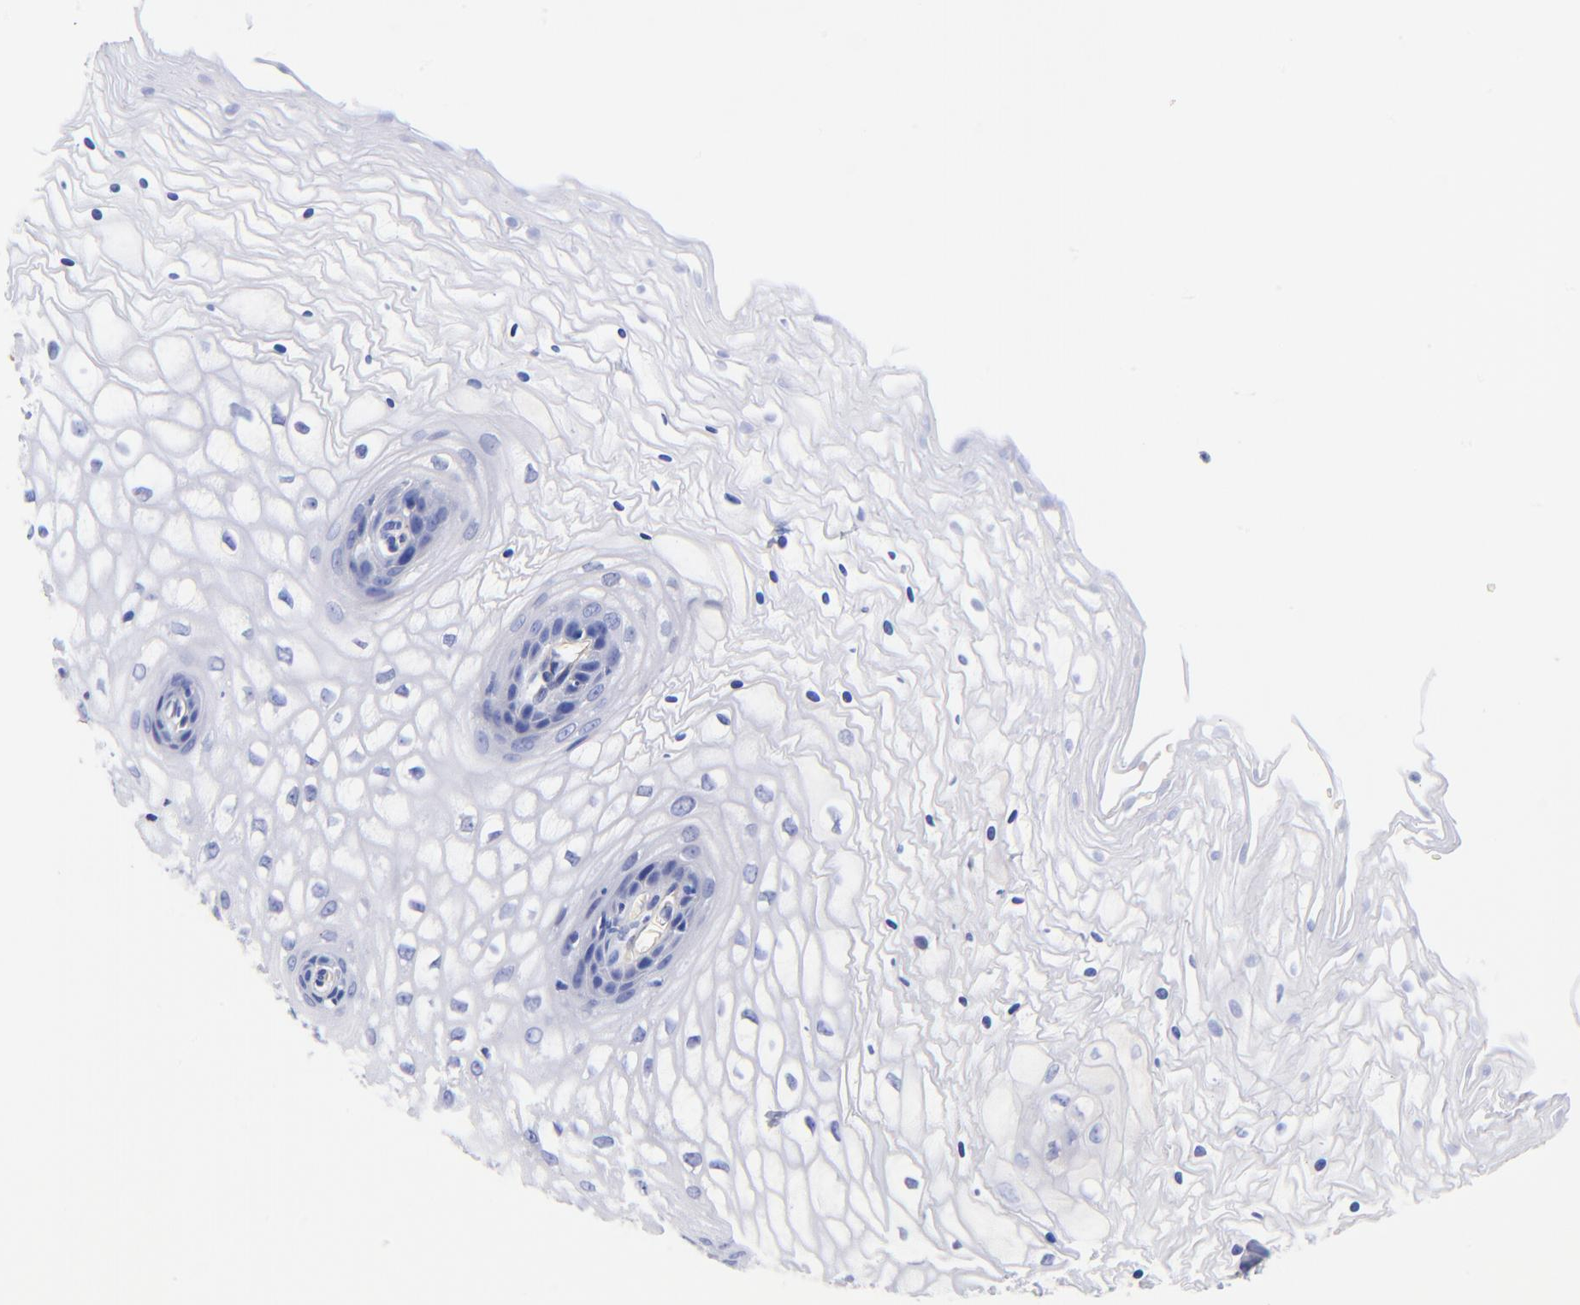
{"staining": {"intensity": "negative", "quantity": "none", "location": "none"}, "tissue": "vagina", "cell_type": "Squamous epithelial cells", "image_type": "normal", "snomed": [{"axis": "morphology", "description": "Normal tissue, NOS"}, {"axis": "topography", "description": "Vagina"}], "caption": "High power microscopy micrograph of an IHC micrograph of normal vagina, revealing no significant staining in squamous epithelial cells.", "gene": "SLC44A2", "patient": {"sex": "female", "age": 34}}